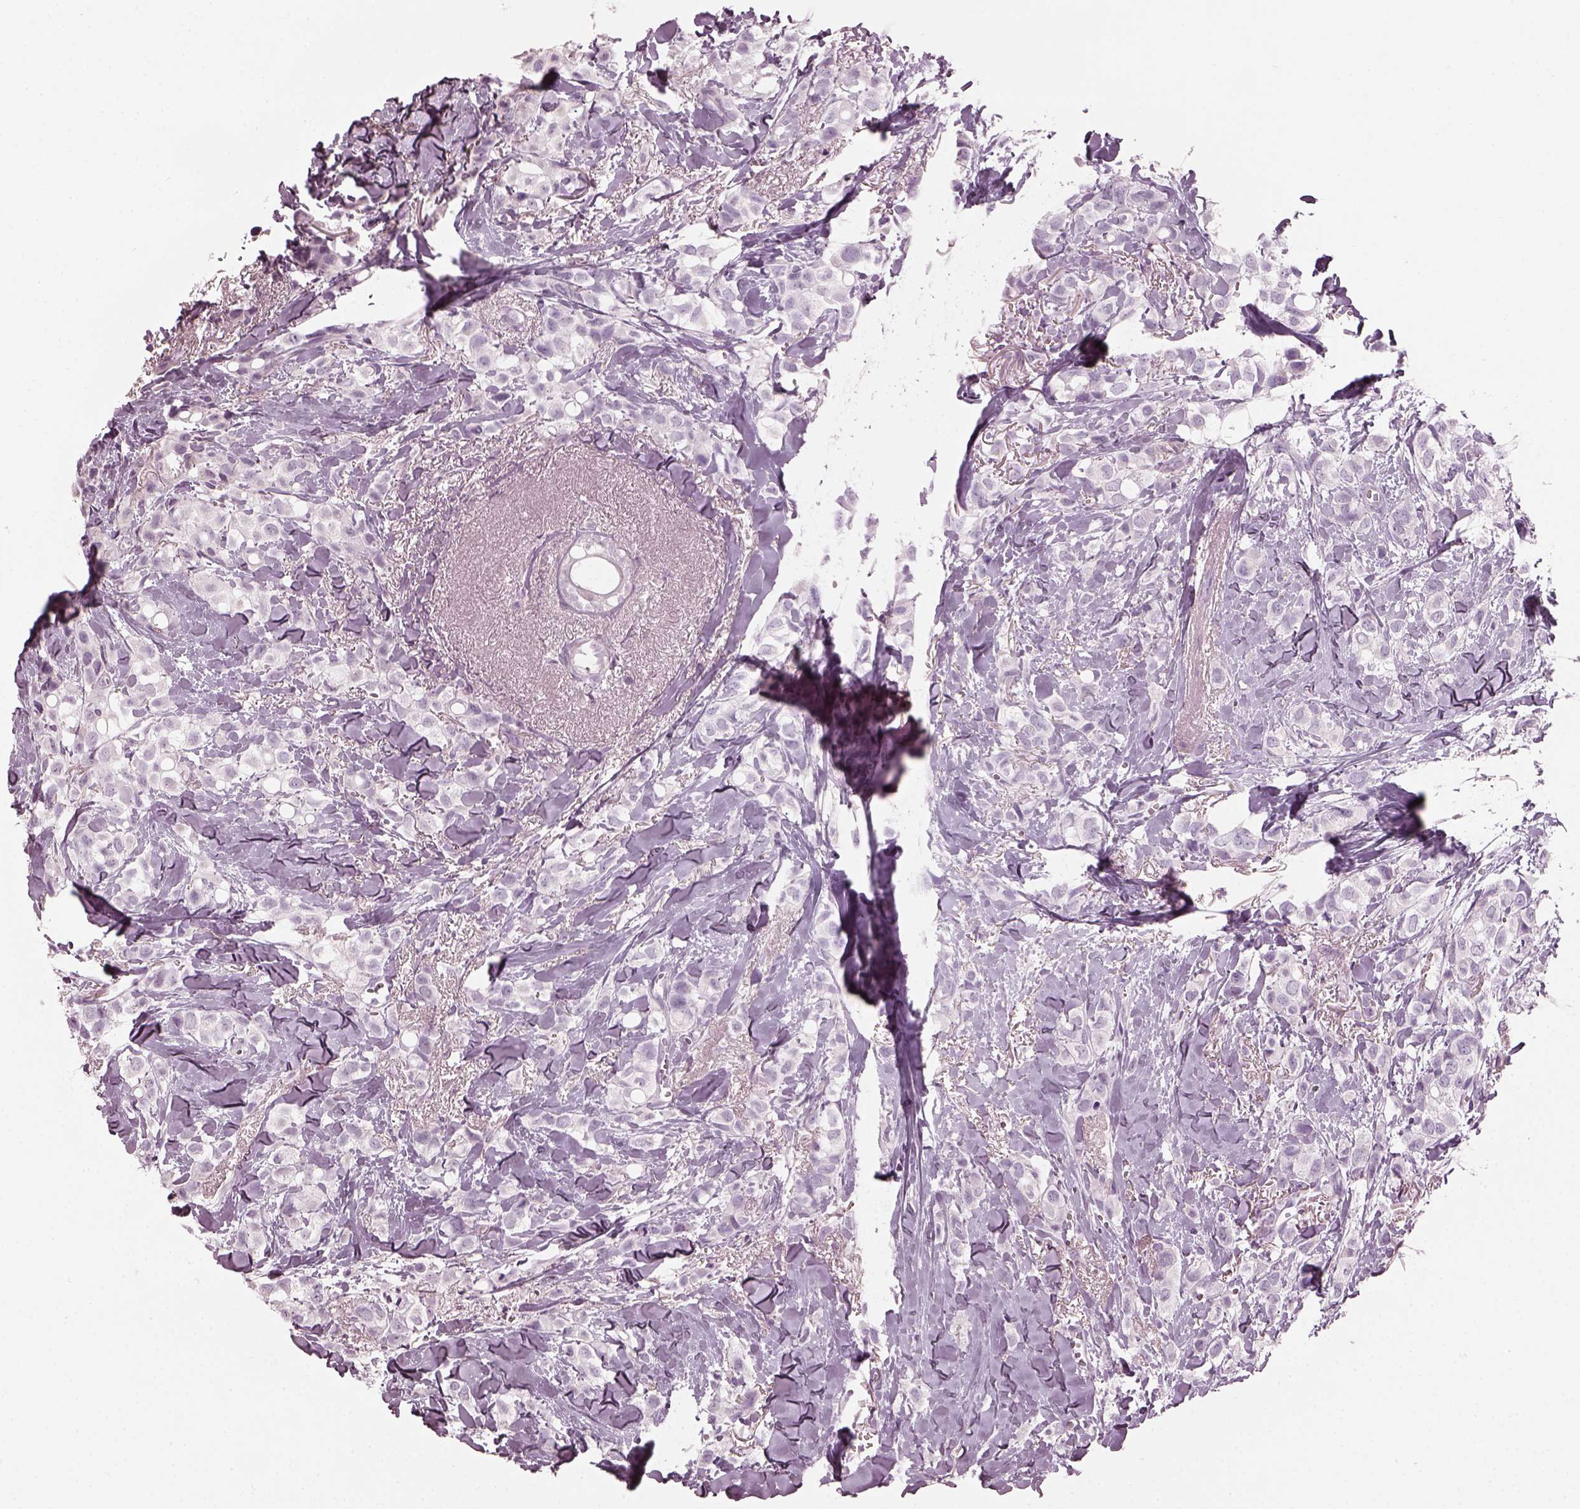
{"staining": {"intensity": "negative", "quantity": "none", "location": "none"}, "tissue": "breast cancer", "cell_type": "Tumor cells", "image_type": "cancer", "snomed": [{"axis": "morphology", "description": "Duct carcinoma"}, {"axis": "topography", "description": "Breast"}], "caption": "An image of breast cancer stained for a protein demonstrates no brown staining in tumor cells.", "gene": "PDC", "patient": {"sex": "female", "age": 85}}